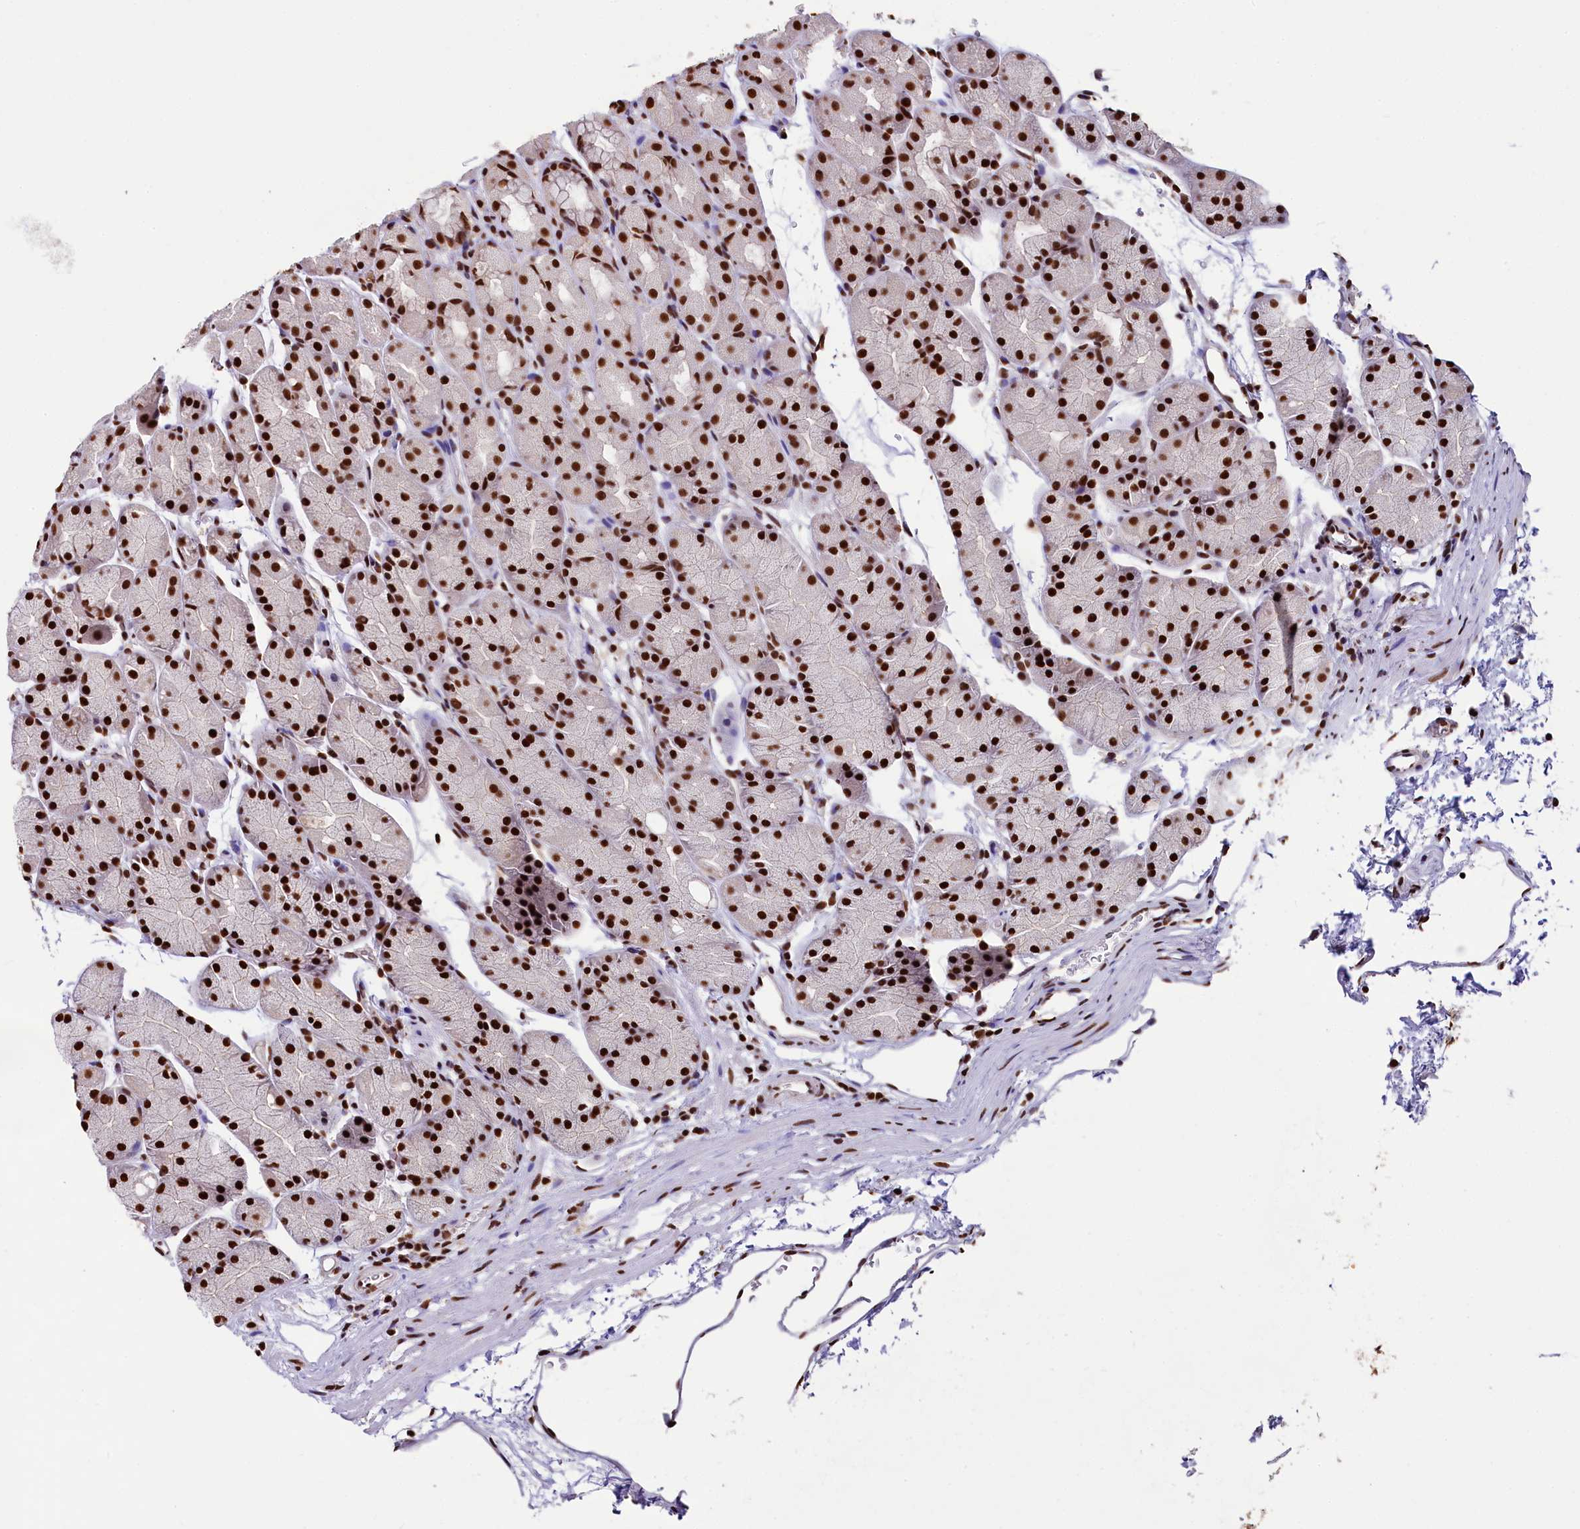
{"staining": {"intensity": "strong", "quantity": ">75%", "location": "nuclear"}, "tissue": "stomach", "cell_type": "Glandular cells", "image_type": "normal", "snomed": [{"axis": "morphology", "description": "Normal tissue, NOS"}, {"axis": "topography", "description": "Stomach, upper"}, {"axis": "topography", "description": "Stomach"}], "caption": "Immunohistochemistry (IHC) histopathology image of normal human stomach stained for a protein (brown), which displays high levels of strong nuclear staining in approximately >75% of glandular cells.", "gene": "SNRPD2", "patient": {"sex": "male", "age": 47}}